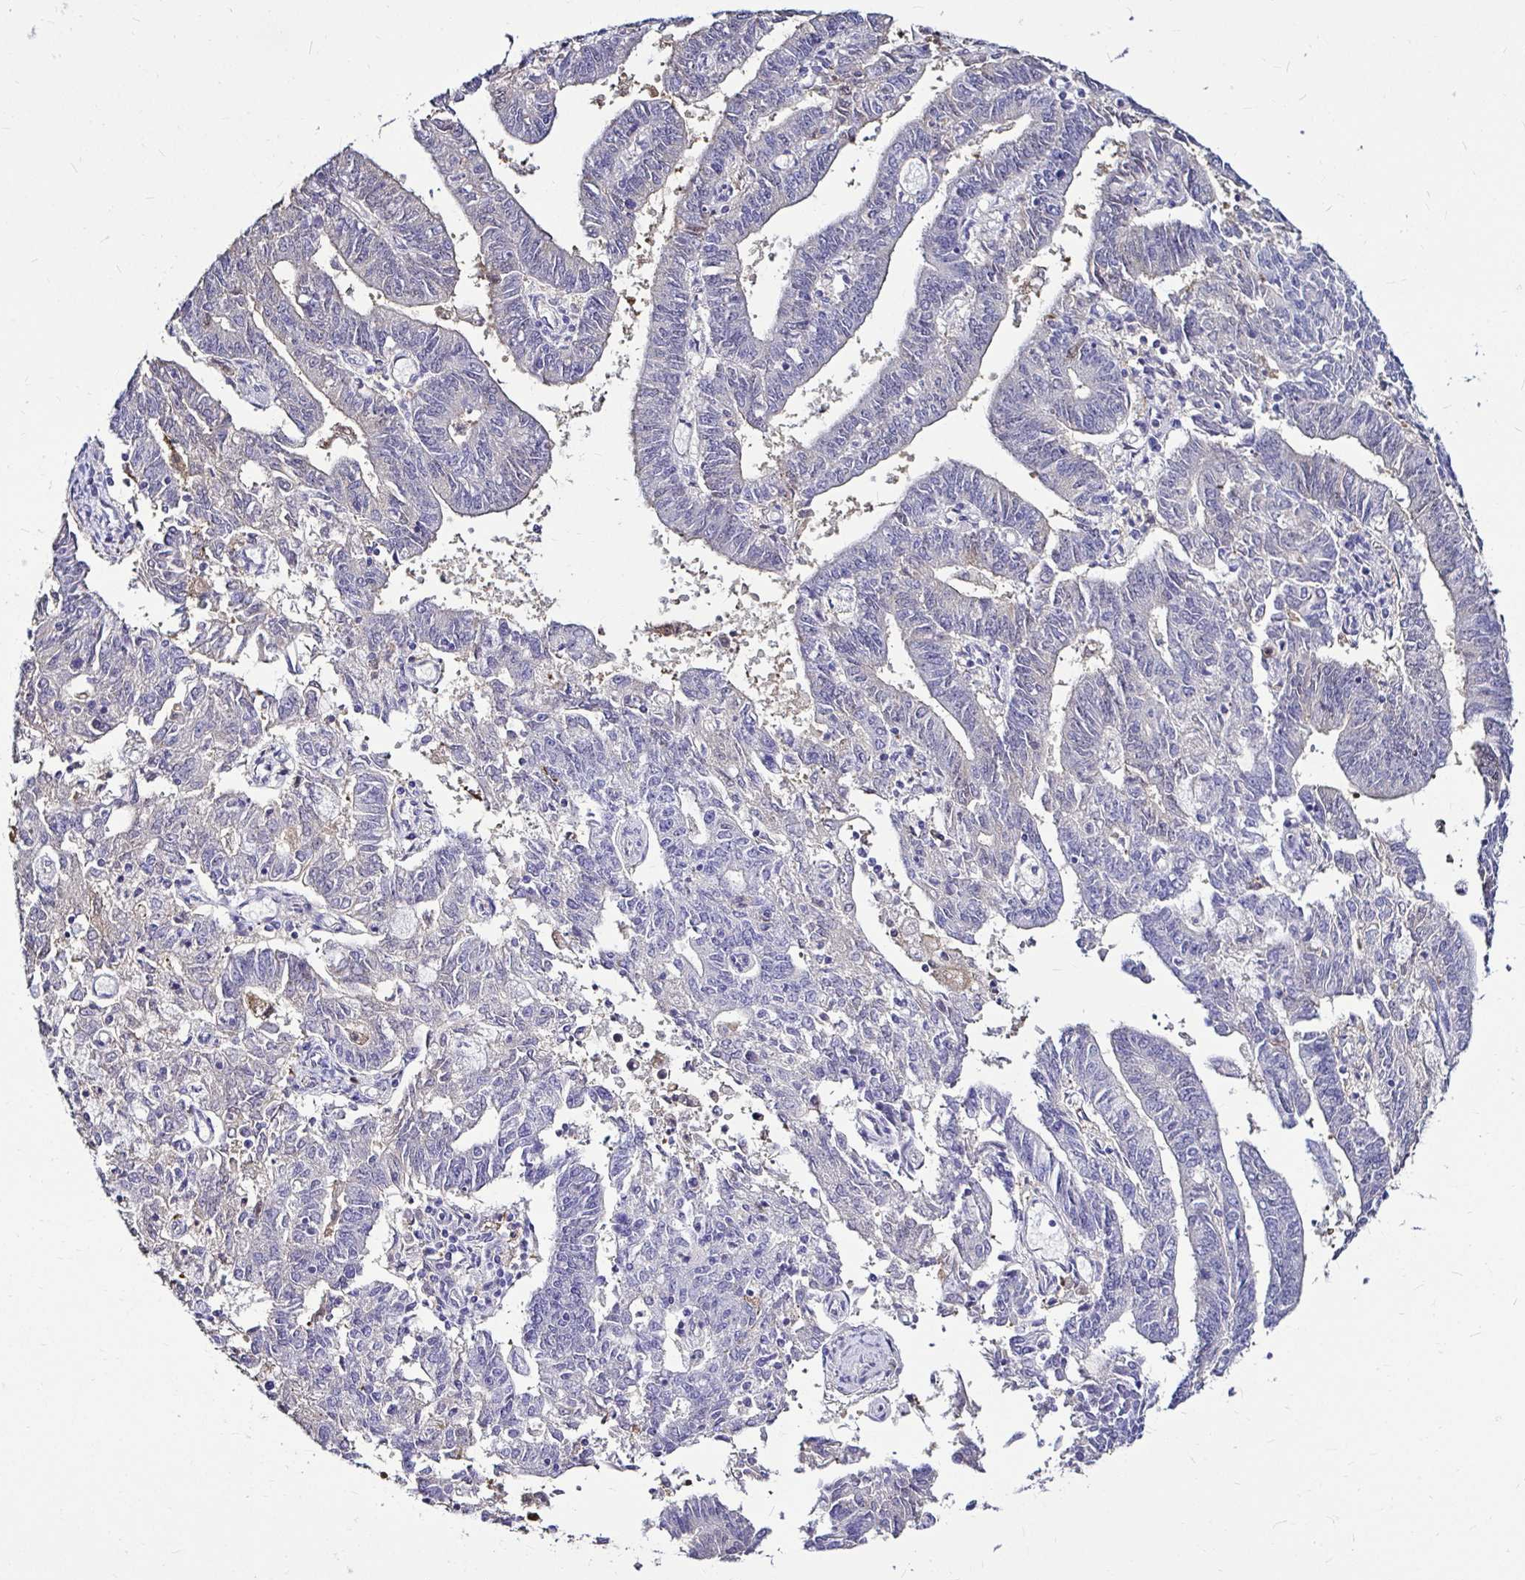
{"staining": {"intensity": "negative", "quantity": "none", "location": "none"}, "tissue": "endometrial cancer", "cell_type": "Tumor cells", "image_type": "cancer", "snomed": [{"axis": "morphology", "description": "Adenocarcinoma, NOS"}, {"axis": "topography", "description": "Endometrium"}], "caption": "This image is of adenocarcinoma (endometrial) stained with IHC to label a protein in brown with the nuclei are counter-stained blue. There is no expression in tumor cells.", "gene": "IDH1", "patient": {"sex": "female", "age": 82}}